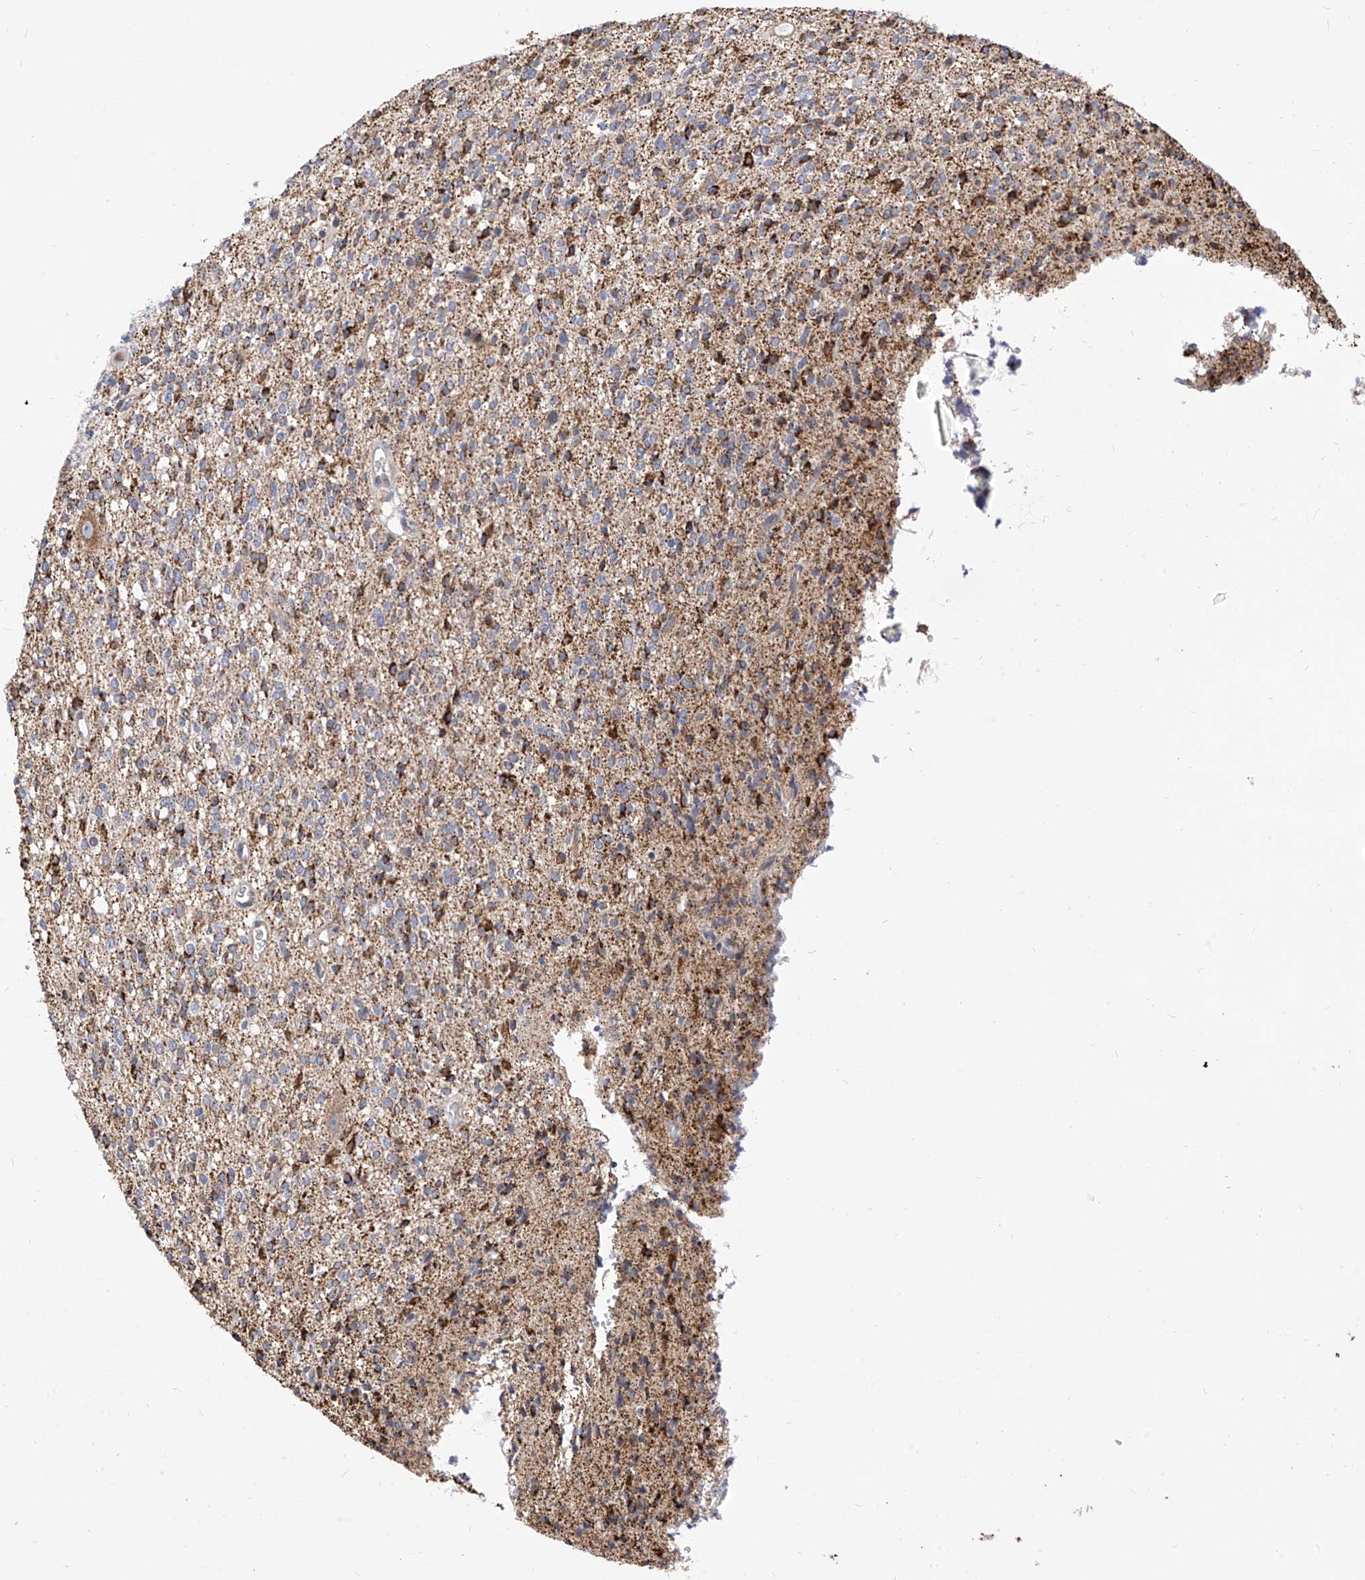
{"staining": {"intensity": "weak", "quantity": ">75%", "location": "cytoplasmic/membranous"}, "tissue": "glioma", "cell_type": "Tumor cells", "image_type": "cancer", "snomed": [{"axis": "morphology", "description": "Glioma, malignant, High grade"}, {"axis": "topography", "description": "Brain"}], "caption": "IHC of malignant glioma (high-grade) displays low levels of weak cytoplasmic/membranous staining in approximately >75% of tumor cells.", "gene": "TTLL8", "patient": {"sex": "male", "age": 34}}